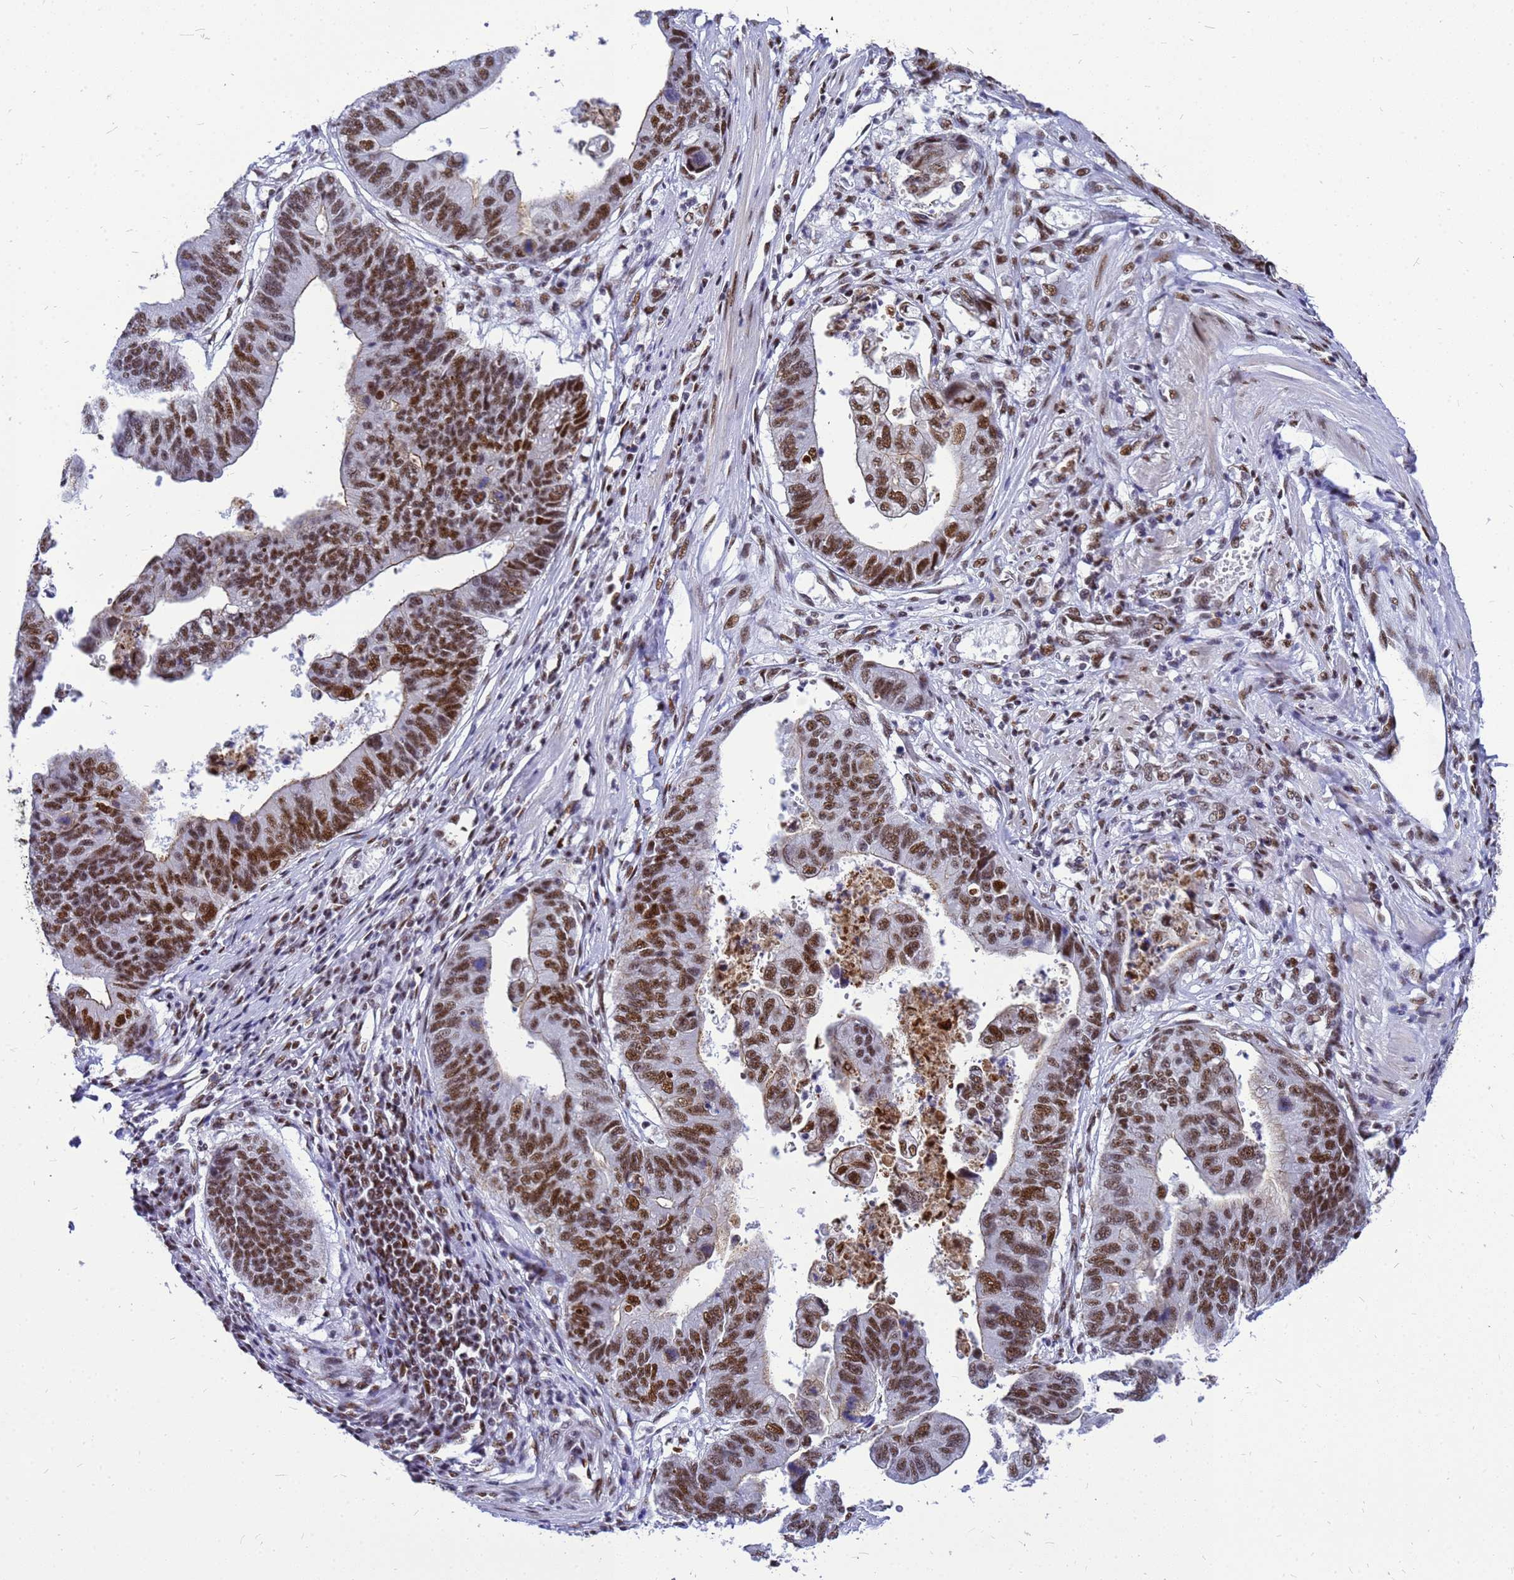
{"staining": {"intensity": "strong", "quantity": "25%-75%", "location": "nuclear"}, "tissue": "stomach cancer", "cell_type": "Tumor cells", "image_type": "cancer", "snomed": [{"axis": "morphology", "description": "Adenocarcinoma, NOS"}, {"axis": "topography", "description": "Stomach"}], "caption": "Strong nuclear expression for a protein is identified in approximately 25%-75% of tumor cells of adenocarcinoma (stomach) using immunohistochemistry.", "gene": "SART3", "patient": {"sex": "male", "age": 59}}